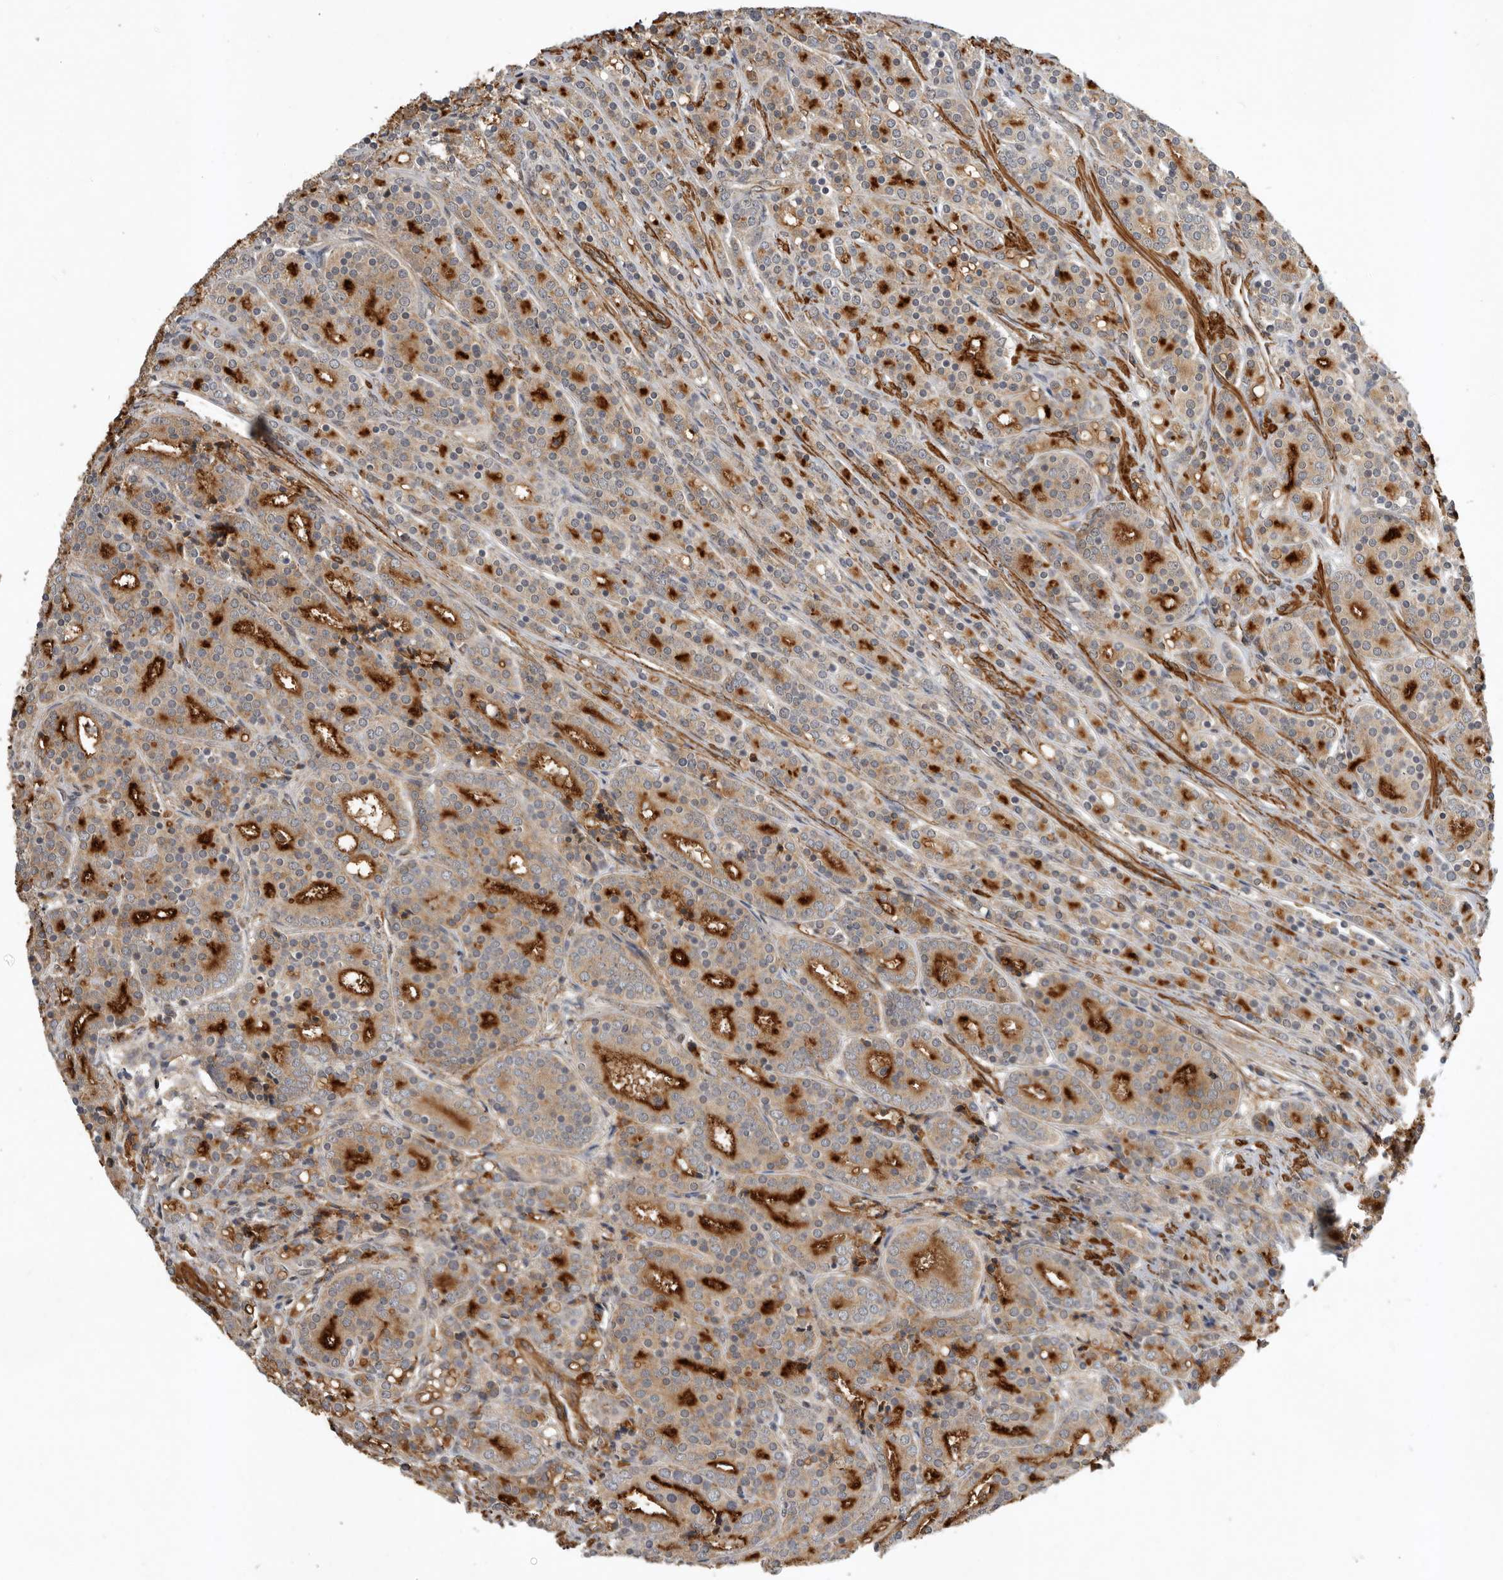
{"staining": {"intensity": "strong", "quantity": "25%-75%", "location": "cytoplasmic/membranous"}, "tissue": "prostate cancer", "cell_type": "Tumor cells", "image_type": "cancer", "snomed": [{"axis": "morphology", "description": "Adenocarcinoma, High grade"}, {"axis": "topography", "description": "Prostate"}], "caption": "A histopathology image of human adenocarcinoma (high-grade) (prostate) stained for a protein reveals strong cytoplasmic/membranous brown staining in tumor cells. (DAB (3,3'-diaminobenzidine) IHC with brightfield microscopy, high magnification).", "gene": "RNF157", "patient": {"sex": "male", "age": 62}}